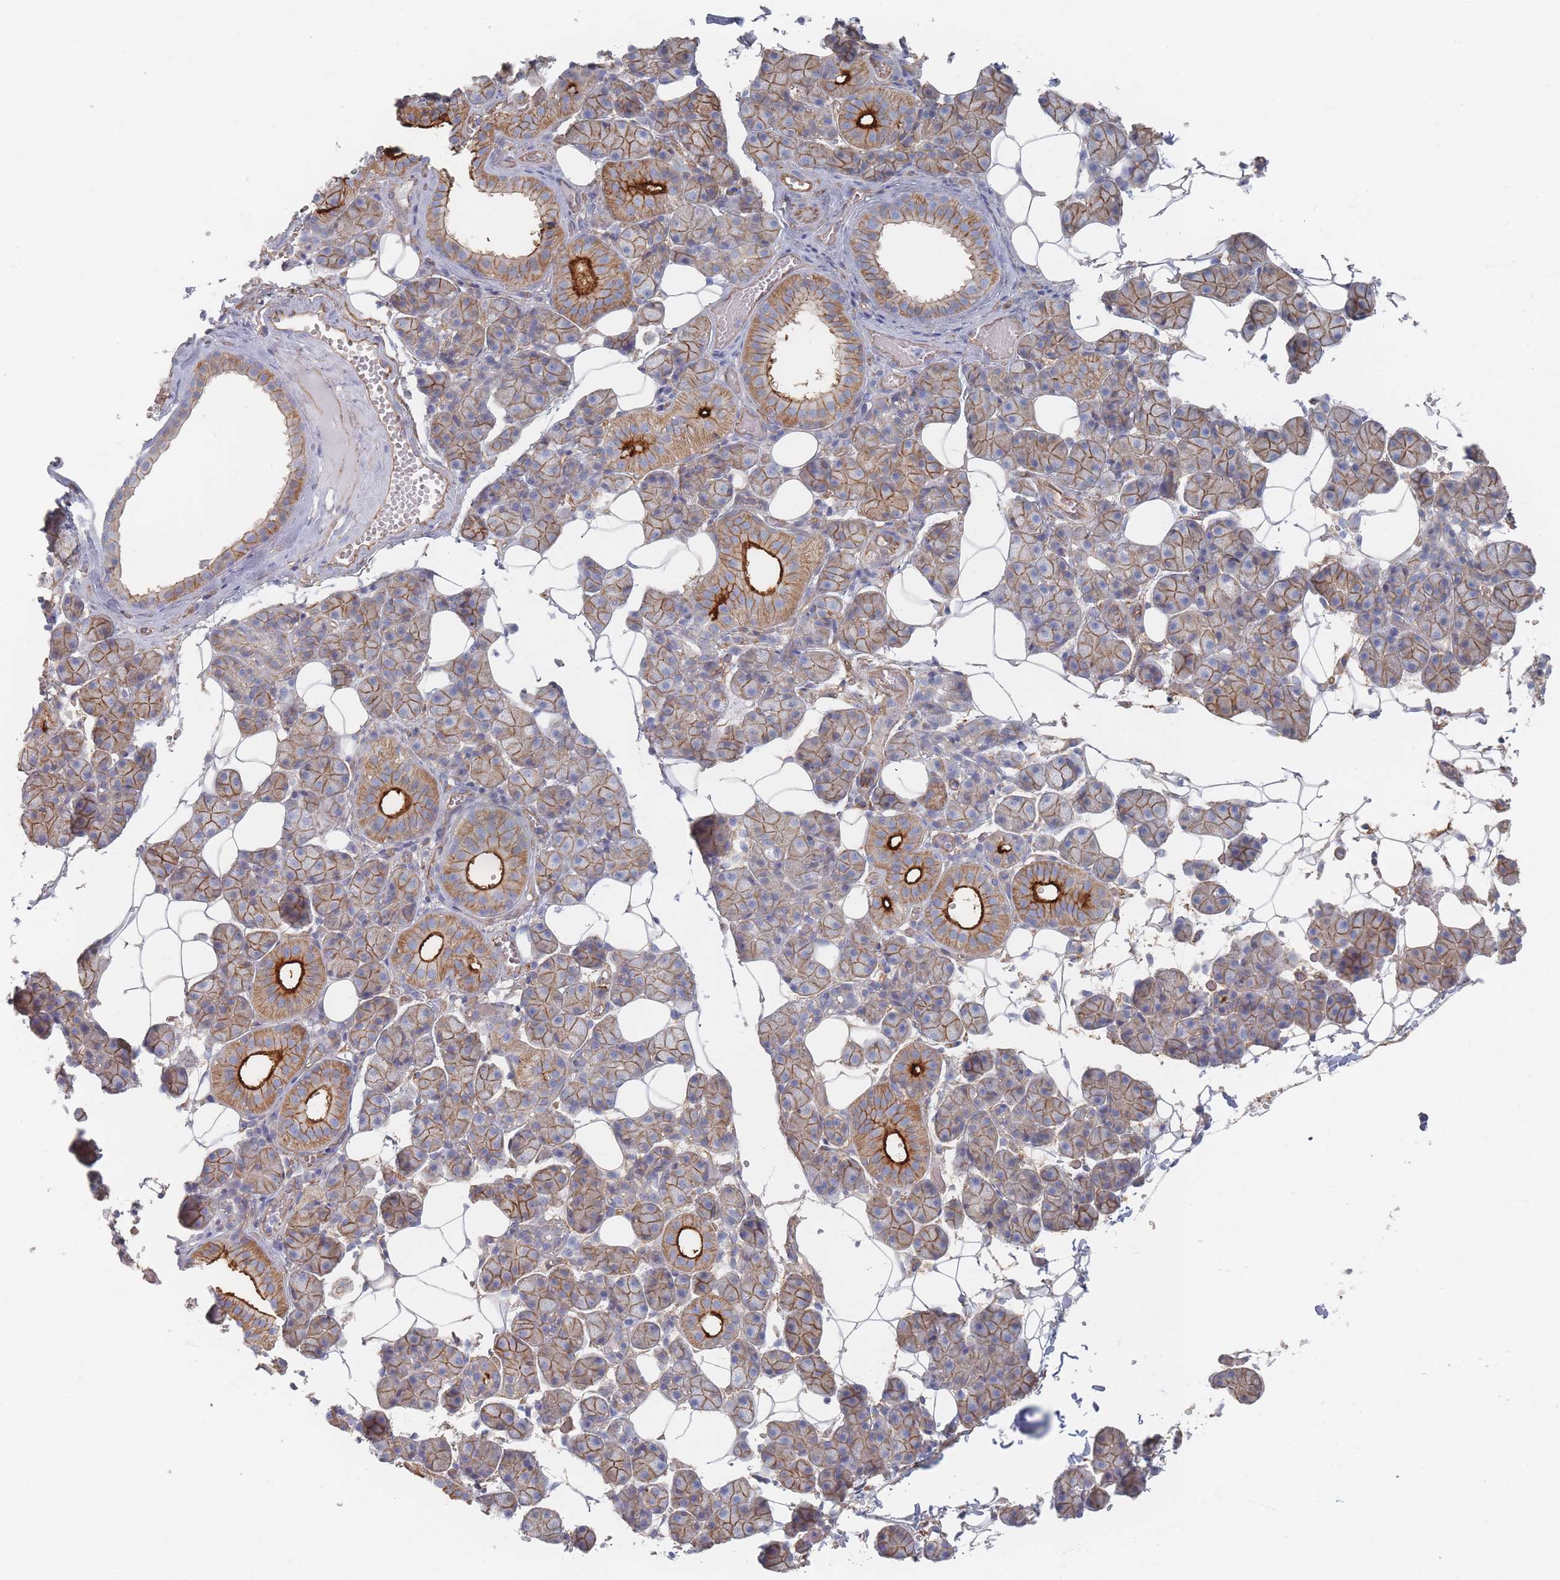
{"staining": {"intensity": "strong", "quantity": "25%-75%", "location": "cytoplasmic/membranous"}, "tissue": "salivary gland", "cell_type": "Glandular cells", "image_type": "normal", "snomed": [{"axis": "morphology", "description": "Normal tissue, NOS"}, {"axis": "topography", "description": "Salivary gland"}], "caption": "Immunohistochemical staining of unremarkable salivary gland exhibits strong cytoplasmic/membranous protein positivity in about 25%-75% of glandular cells. The staining was performed using DAB (3,3'-diaminobenzidine) to visualize the protein expression in brown, while the nuclei were stained in blue with hematoxylin (Magnification: 20x).", "gene": "GNB1", "patient": {"sex": "female", "age": 33}}